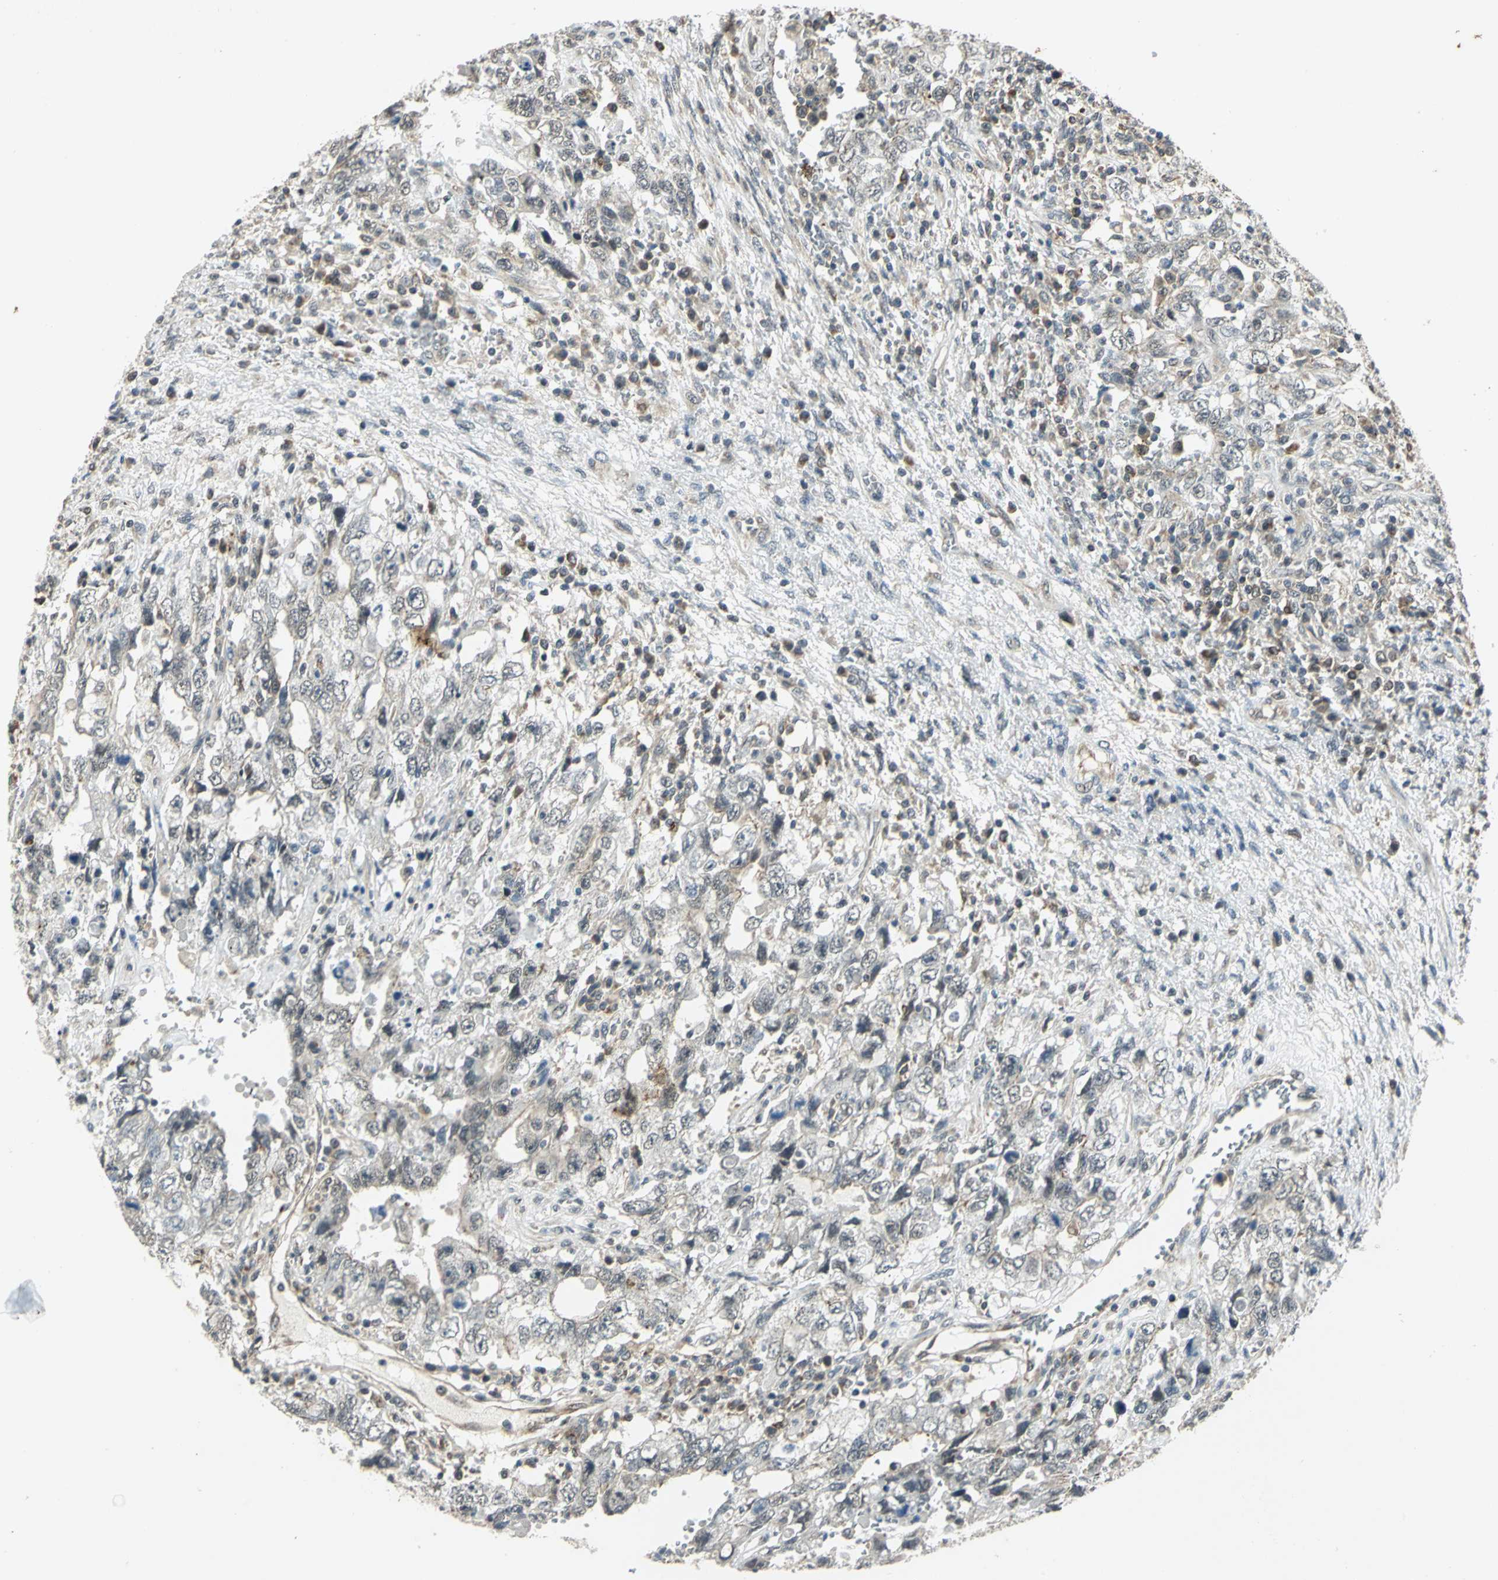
{"staining": {"intensity": "weak", "quantity": "<25%", "location": "cytoplasmic/membranous"}, "tissue": "testis cancer", "cell_type": "Tumor cells", "image_type": "cancer", "snomed": [{"axis": "morphology", "description": "Carcinoma, Embryonal, NOS"}, {"axis": "topography", "description": "Testis"}], "caption": "High magnification brightfield microscopy of testis cancer stained with DAB (brown) and counterstained with hematoxylin (blue): tumor cells show no significant expression.", "gene": "PLAGL2", "patient": {"sex": "male", "age": 26}}